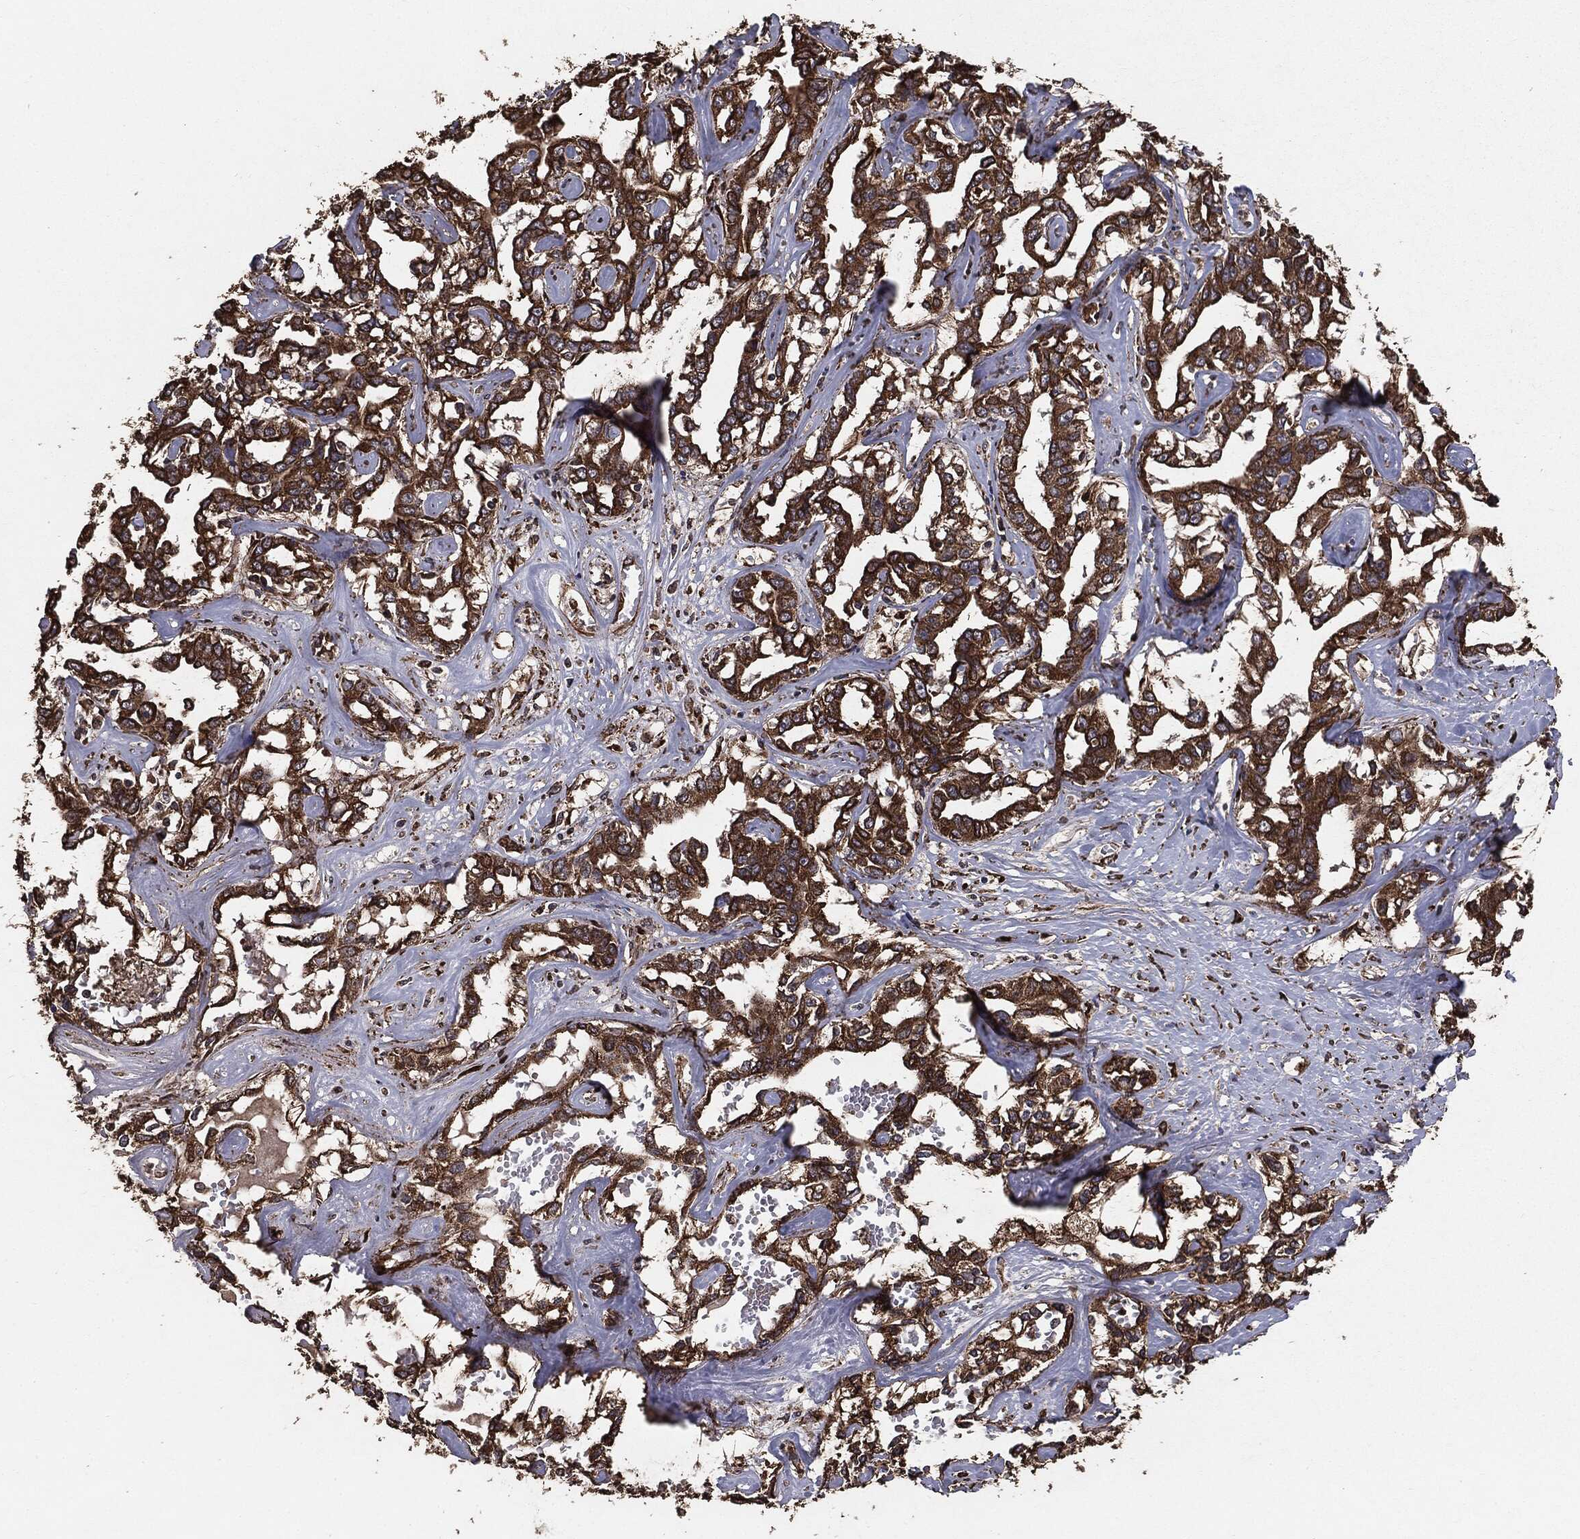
{"staining": {"intensity": "strong", "quantity": ">75%", "location": "cytoplasmic/membranous"}, "tissue": "liver cancer", "cell_type": "Tumor cells", "image_type": "cancer", "snomed": [{"axis": "morphology", "description": "Cholangiocarcinoma"}, {"axis": "topography", "description": "Liver"}], "caption": "The histopathology image shows staining of cholangiocarcinoma (liver), revealing strong cytoplasmic/membranous protein staining (brown color) within tumor cells.", "gene": "MTOR", "patient": {"sex": "male", "age": 59}}